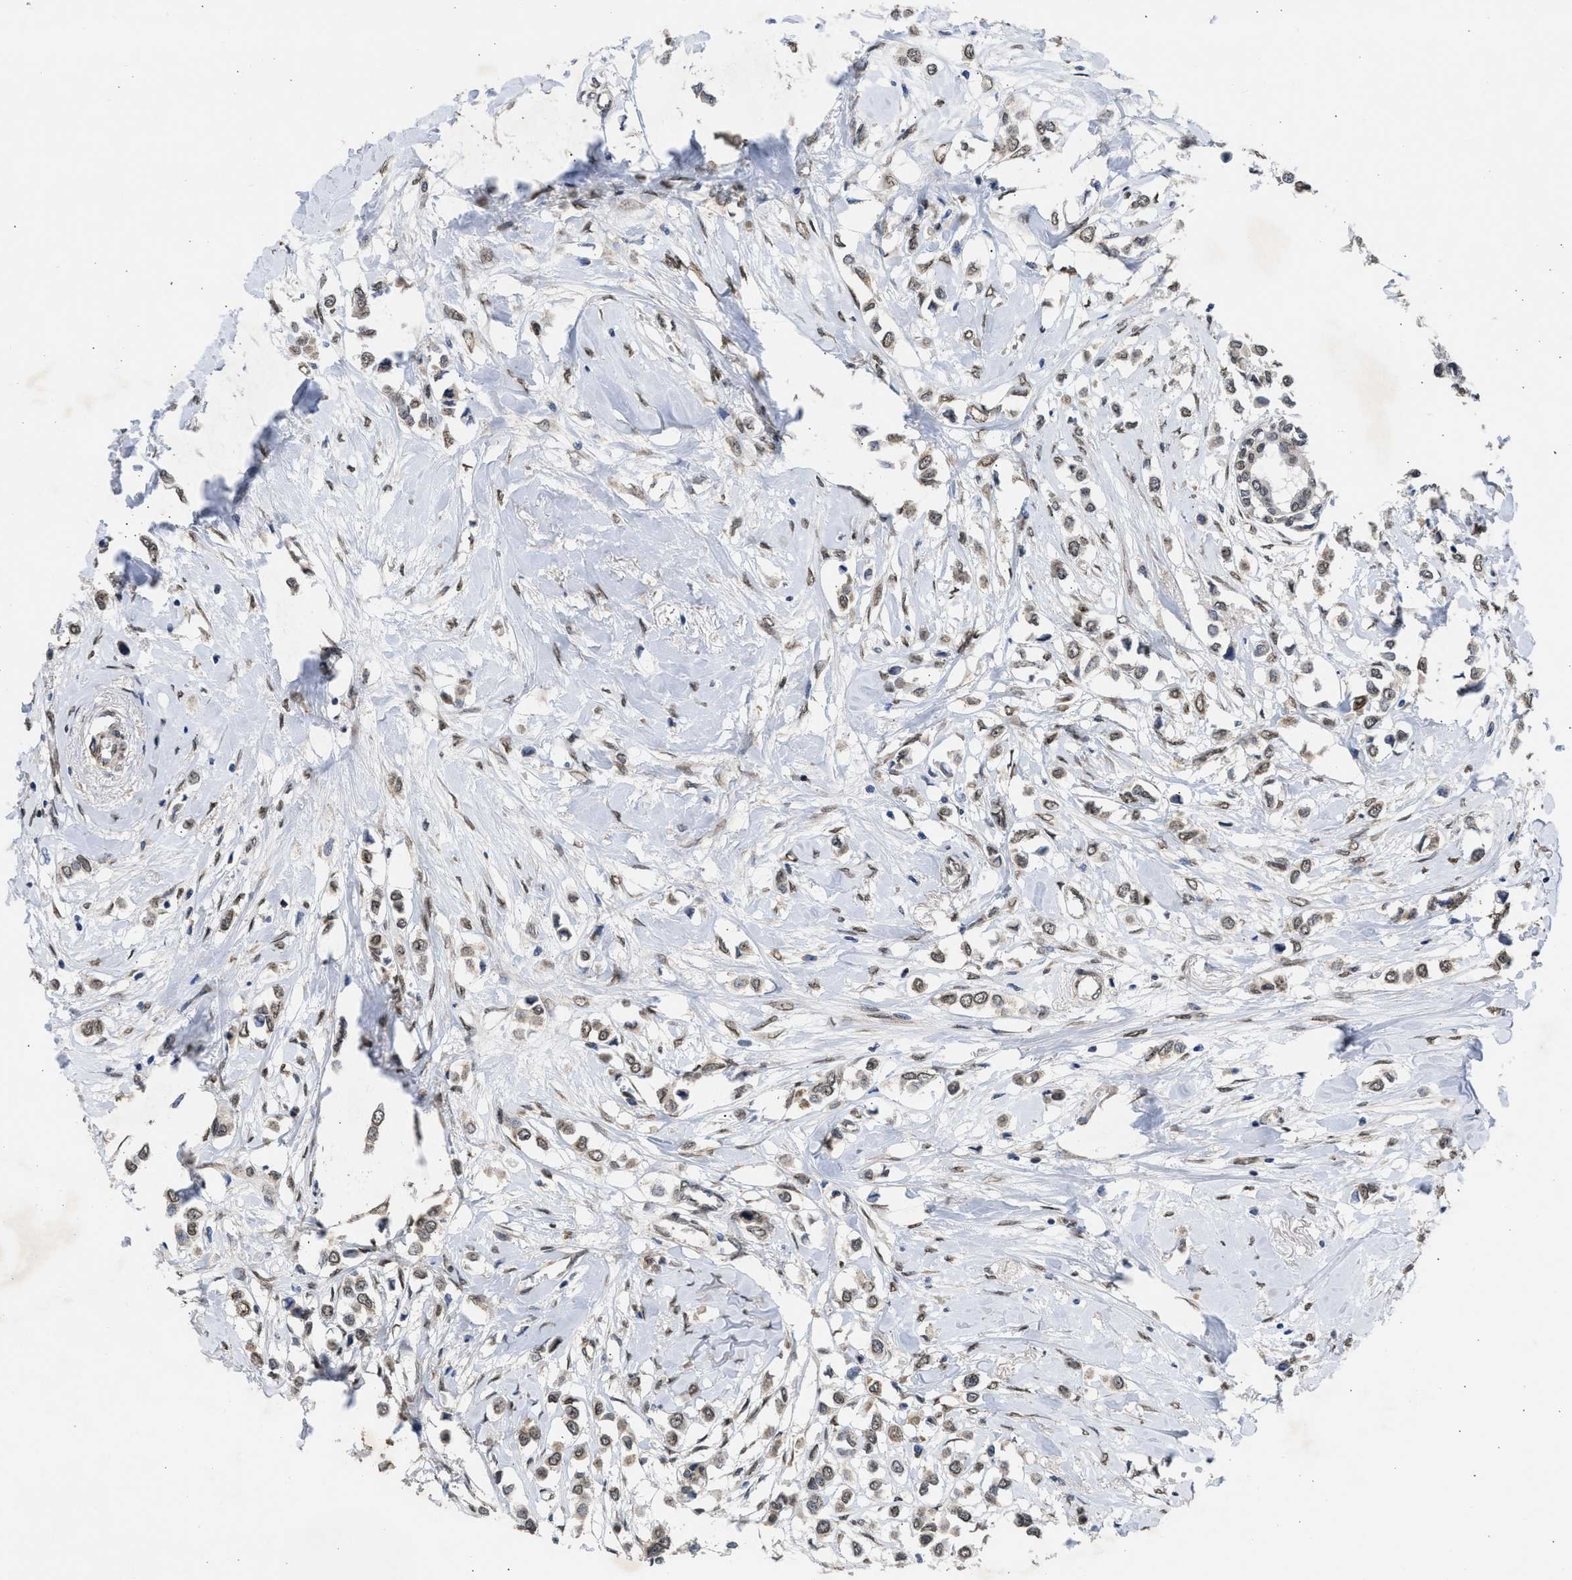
{"staining": {"intensity": "weak", "quantity": "25%-75%", "location": "cytoplasmic/membranous"}, "tissue": "breast cancer", "cell_type": "Tumor cells", "image_type": "cancer", "snomed": [{"axis": "morphology", "description": "Lobular carcinoma"}, {"axis": "topography", "description": "Breast"}], "caption": "Breast cancer (lobular carcinoma) stained with a protein marker demonstrates weak staining in tumor cells.", "gene": "NUP35", "patient": {"sex": "female", "age": 51}}